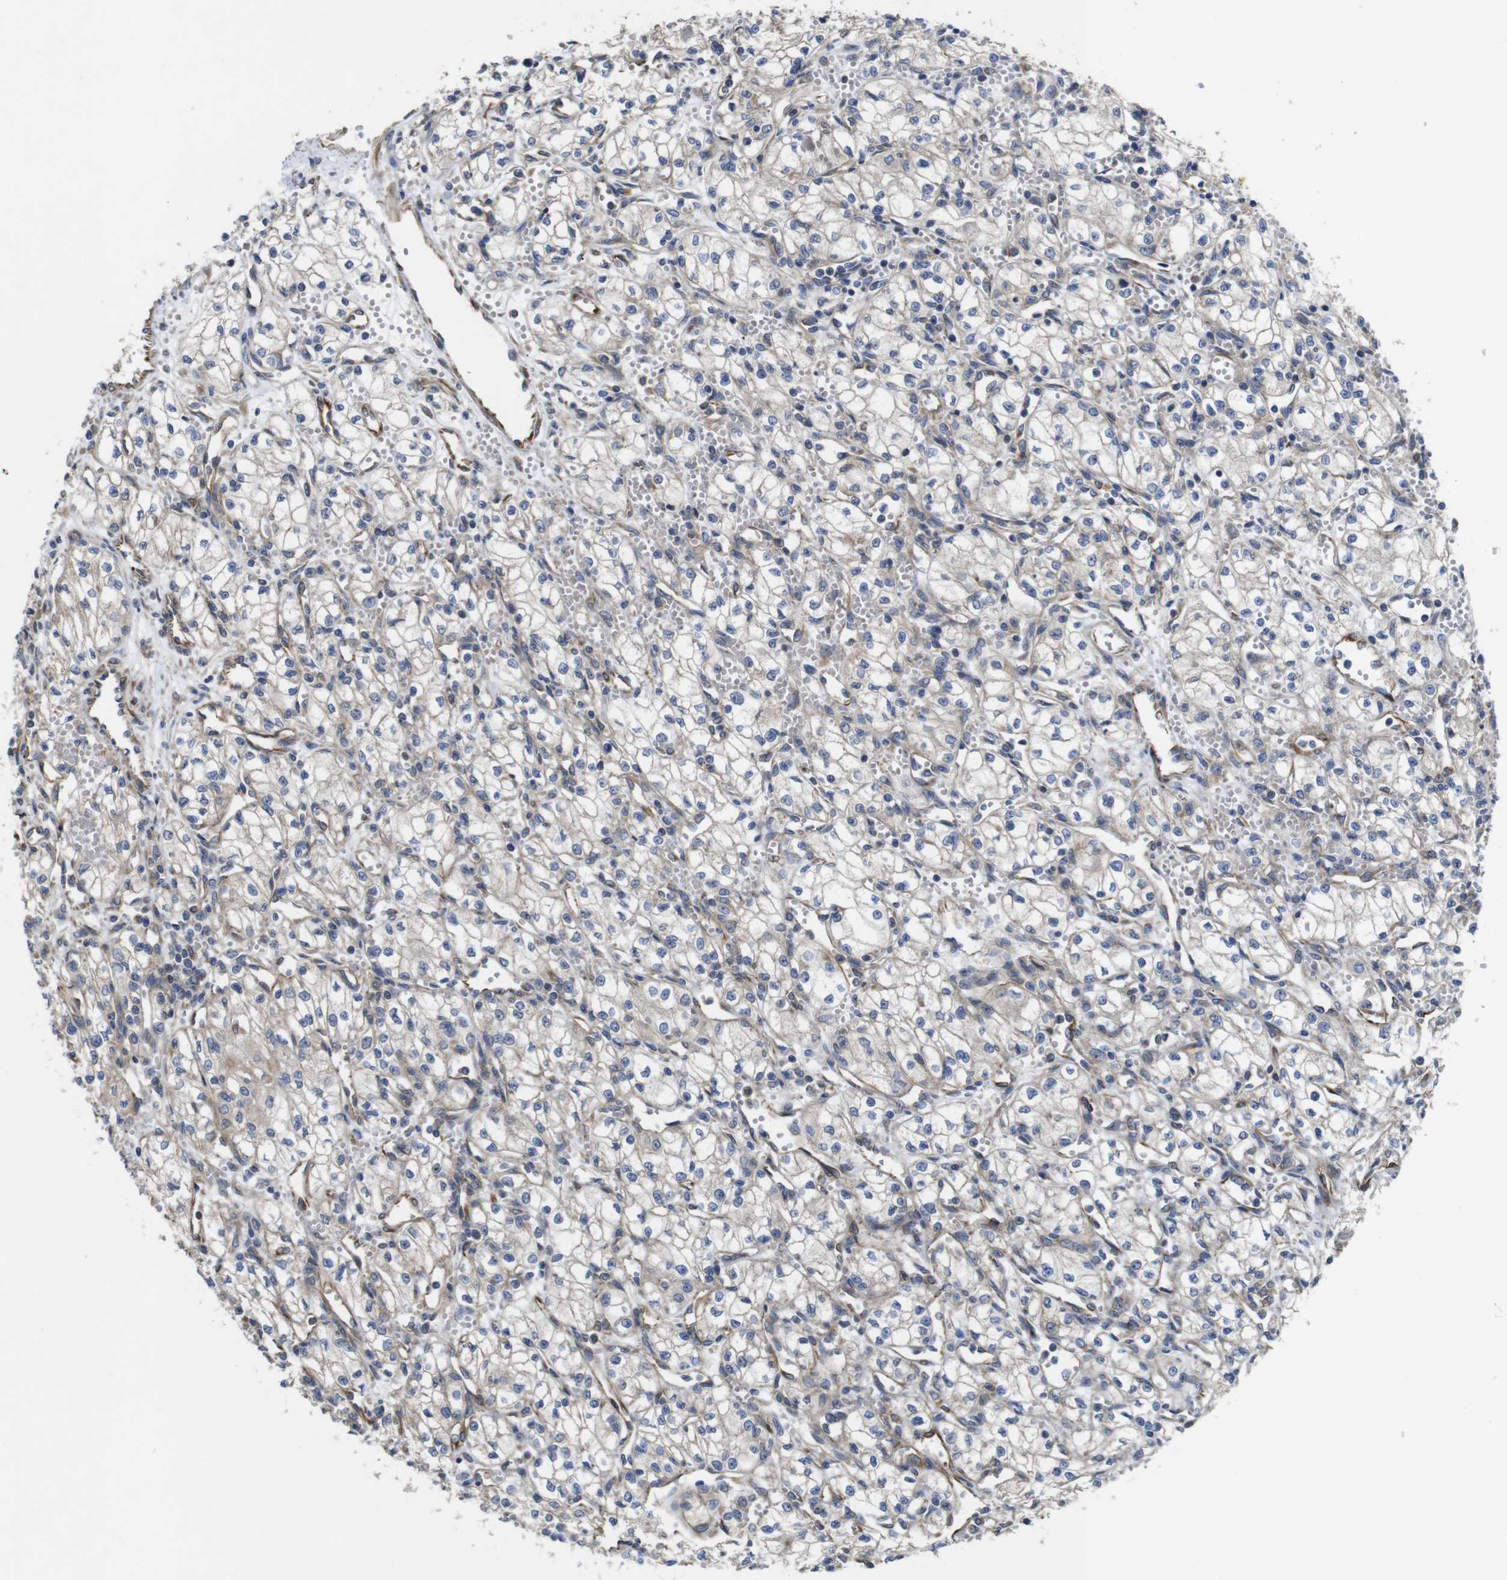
{"staining": {"intensity": "weak", "quantity": ">75%", "location": "cytoplasmic/membranous"}, "tissue": "renal cancer", "cell_type": "Tumor cells", "image_type": "cancer", "snomed": [{"axis": "morphology", "description": "Normal tissue, NOS"}, {"axis": "morphology", "description": "Adenocarcinoma, NOS"}, {"axis": "topography", "description": "Kidney"}], "caption": "Immunohistochemistry (IHC) micrograph of neoplastic tissue: renal adenocarcinoma stained using immunohistochemistry displays low levels of weak protein expression localized specifically in the cytoplasmic/membranous of tumor cells, appearing as a cytoplasmic/membranous brown color.", "gene": "POMK", "patient": {"sex": "male", "age": 59}}